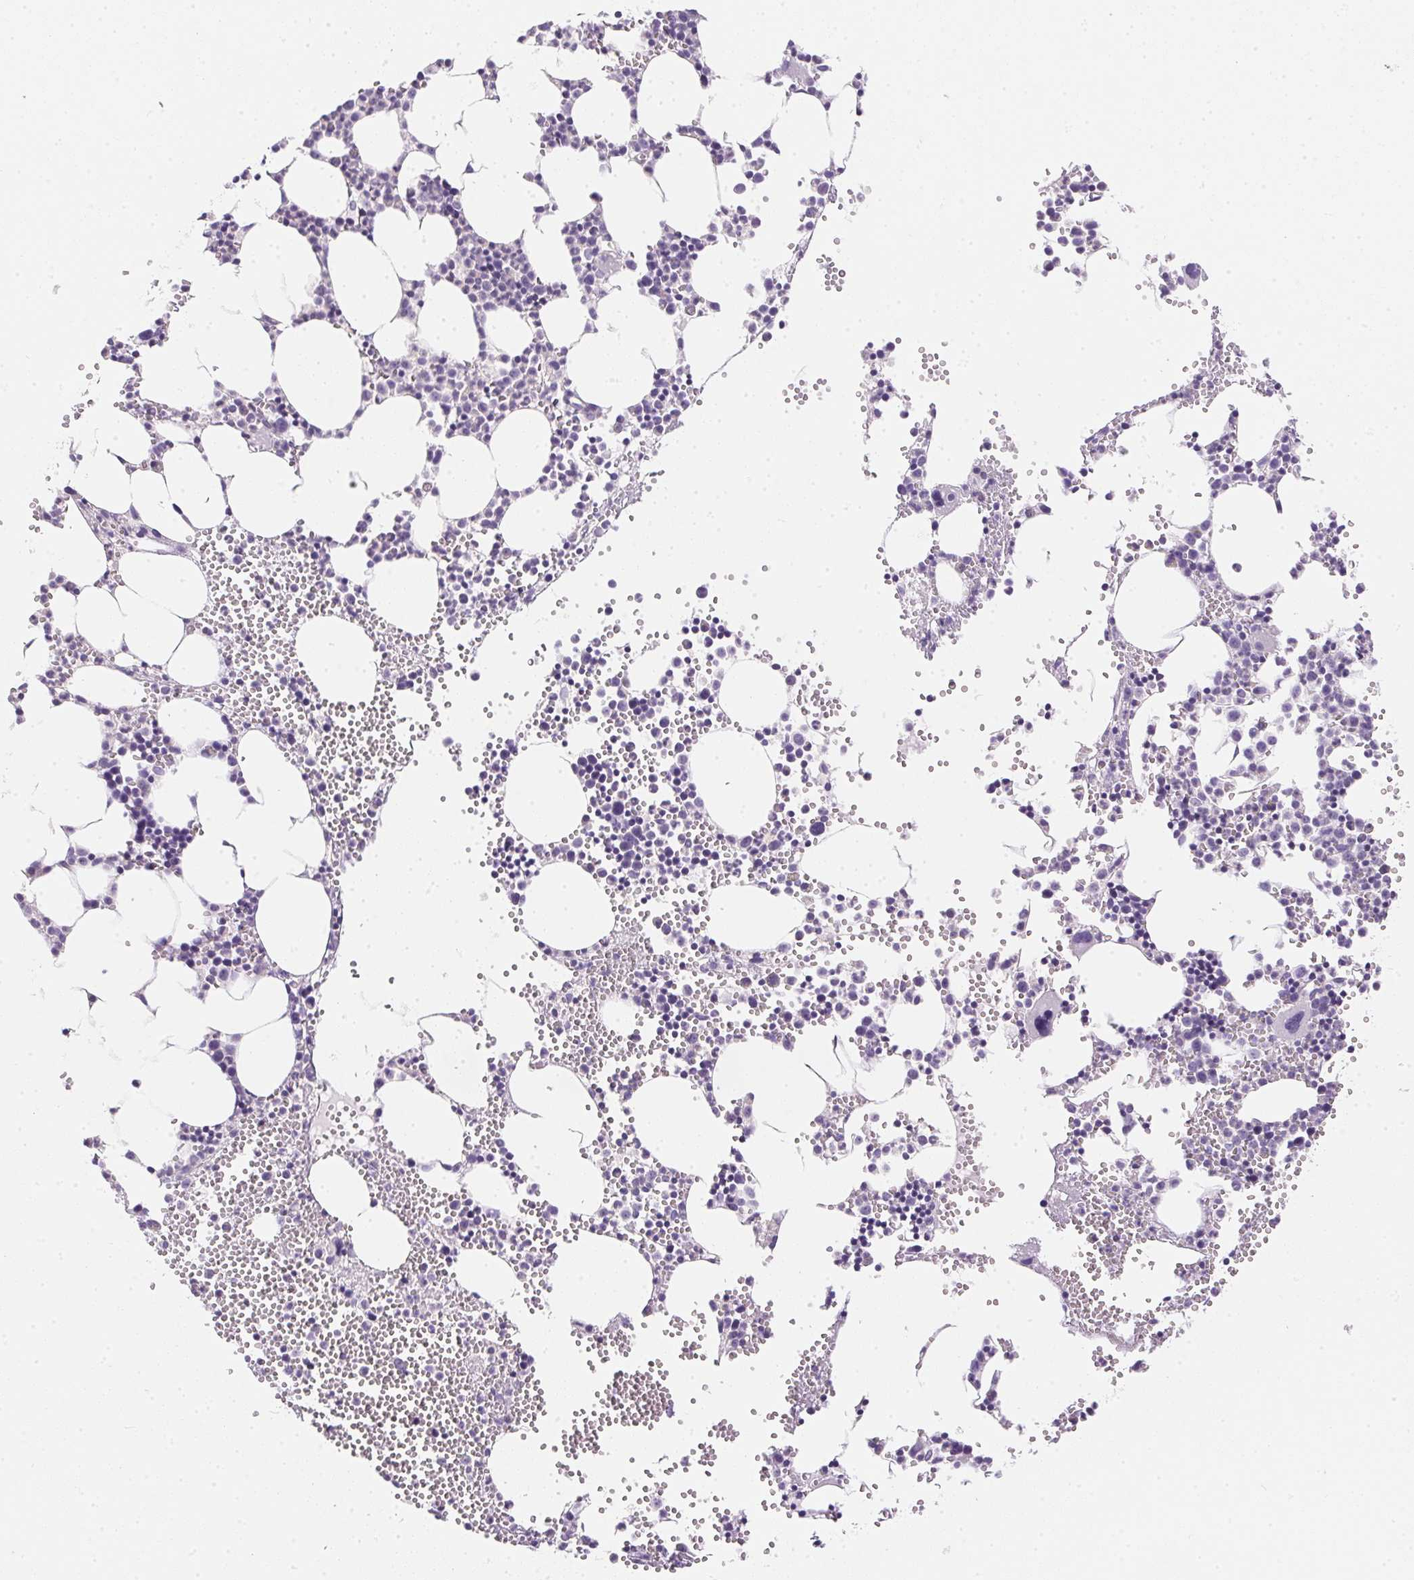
{"staining": {"intensity": "negative", "quantity": "none", "location": "none"}, "tissue": "bone marrow", "cell_type": "Hematopoietic cells", "image_type": "normal", "snomed": [{"axis": "morphology", "description": "Normal tissue, NOS"}, {"axis": "topography", "description": "Bone marrow"}], "caption": "IHC micrograph of unremarkable human bone marrow stained for a protein (brown), which demonstrates no expression in hematopoietic cells. (Brightfield microscopy of DAB immunohistochemistry (IHC) at high magnification).", "gene": "AQP5", "patient": {"sex": "male", "age": 89}}